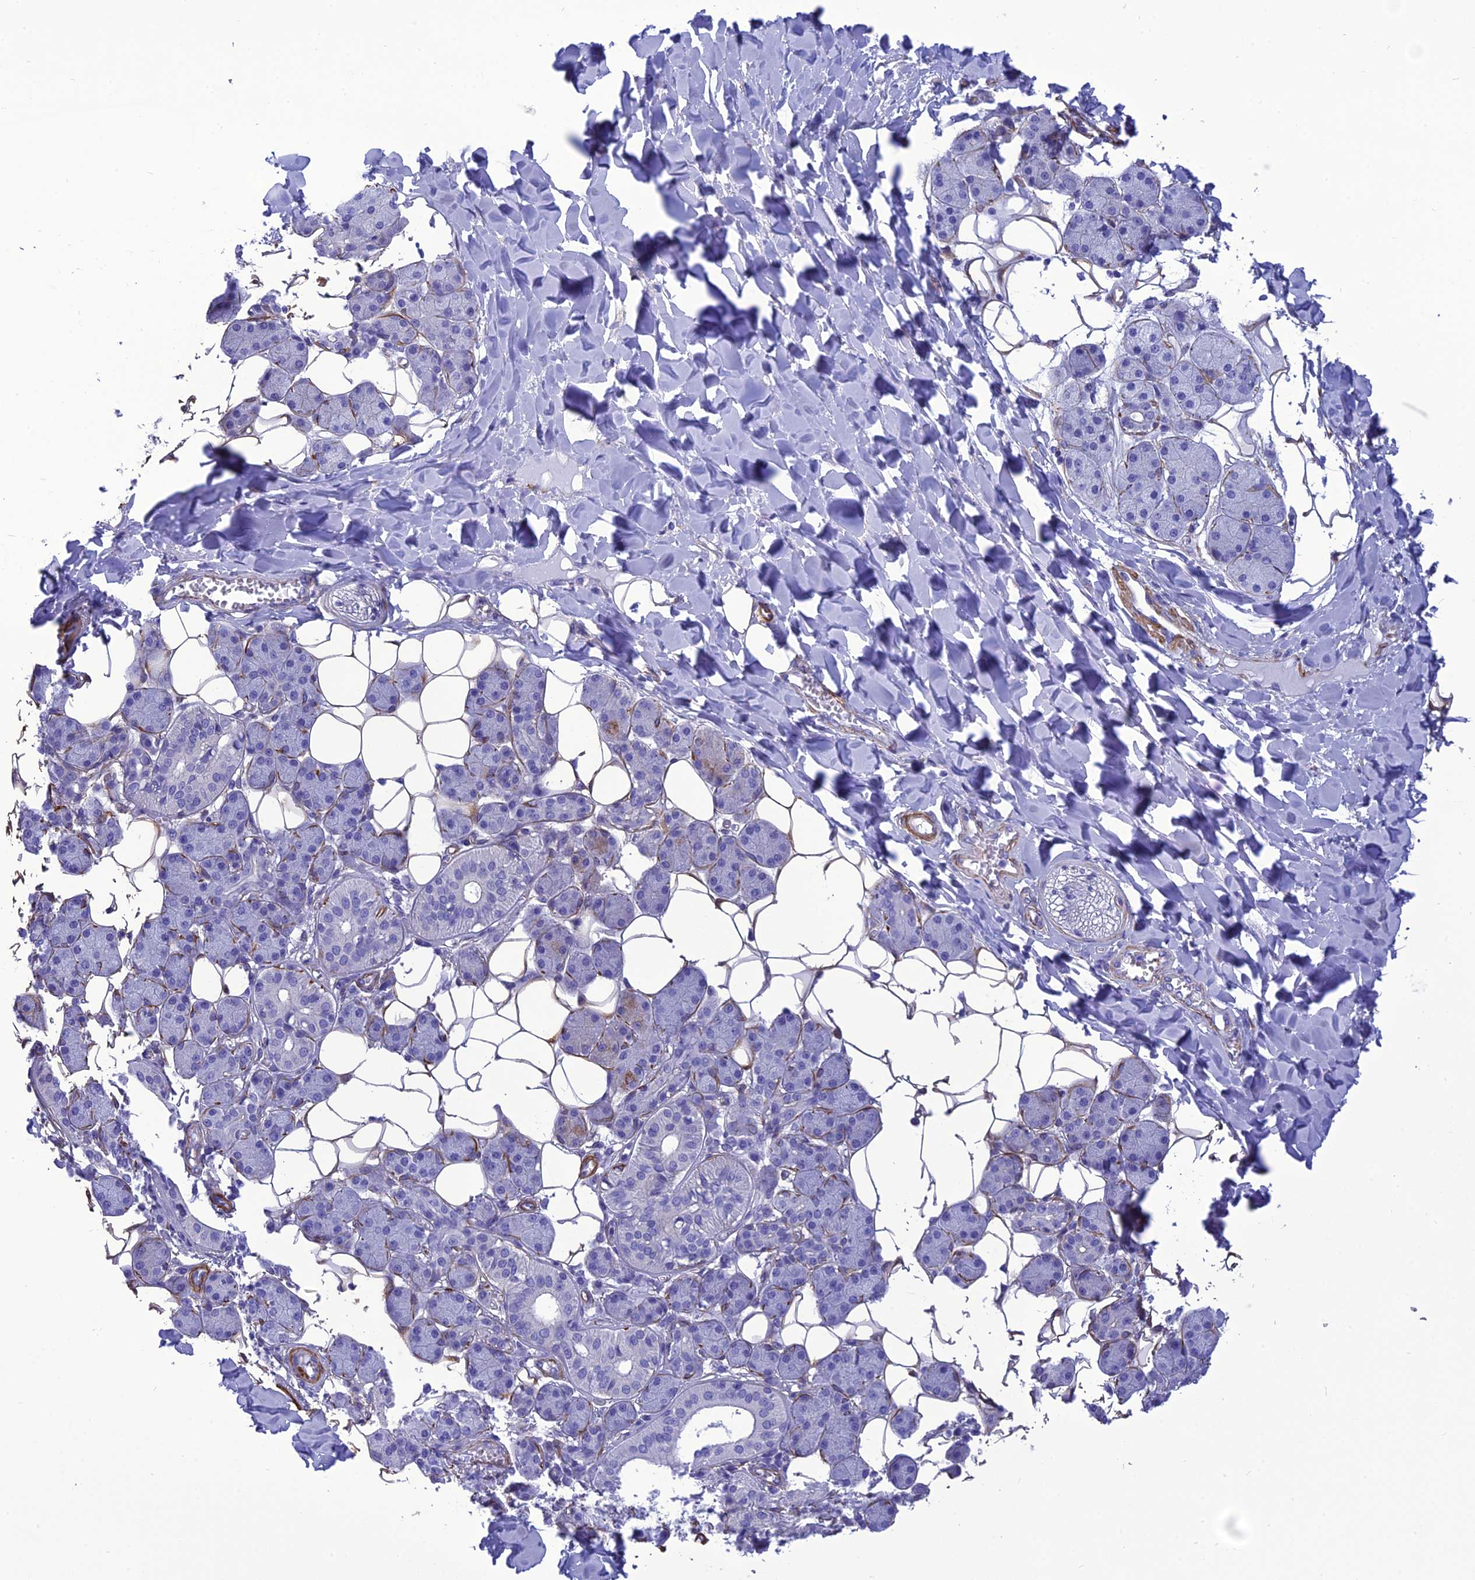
{"staining": {"intensity": "negative", "quantity": "none", "location": "none"}, "tissue": "salivary gland", "cell_type": "Glandular cells", "image_type": "normal", "snomed": [{"axis": "morphology", "description": "Normal tissue, NOS"}, {"axis": "topography", "description": "Salivary gland"}], "caption": "Immunohistochemistry image of unremarkable salivary gland: human salivary gland stained with DAB reveals no significant protein staining in glandular cells. (Immunohistochemistry, brightfield microscopy, high magnification).", "gene": "NKD1", "patient": {"sex": "female", "age": 33}}